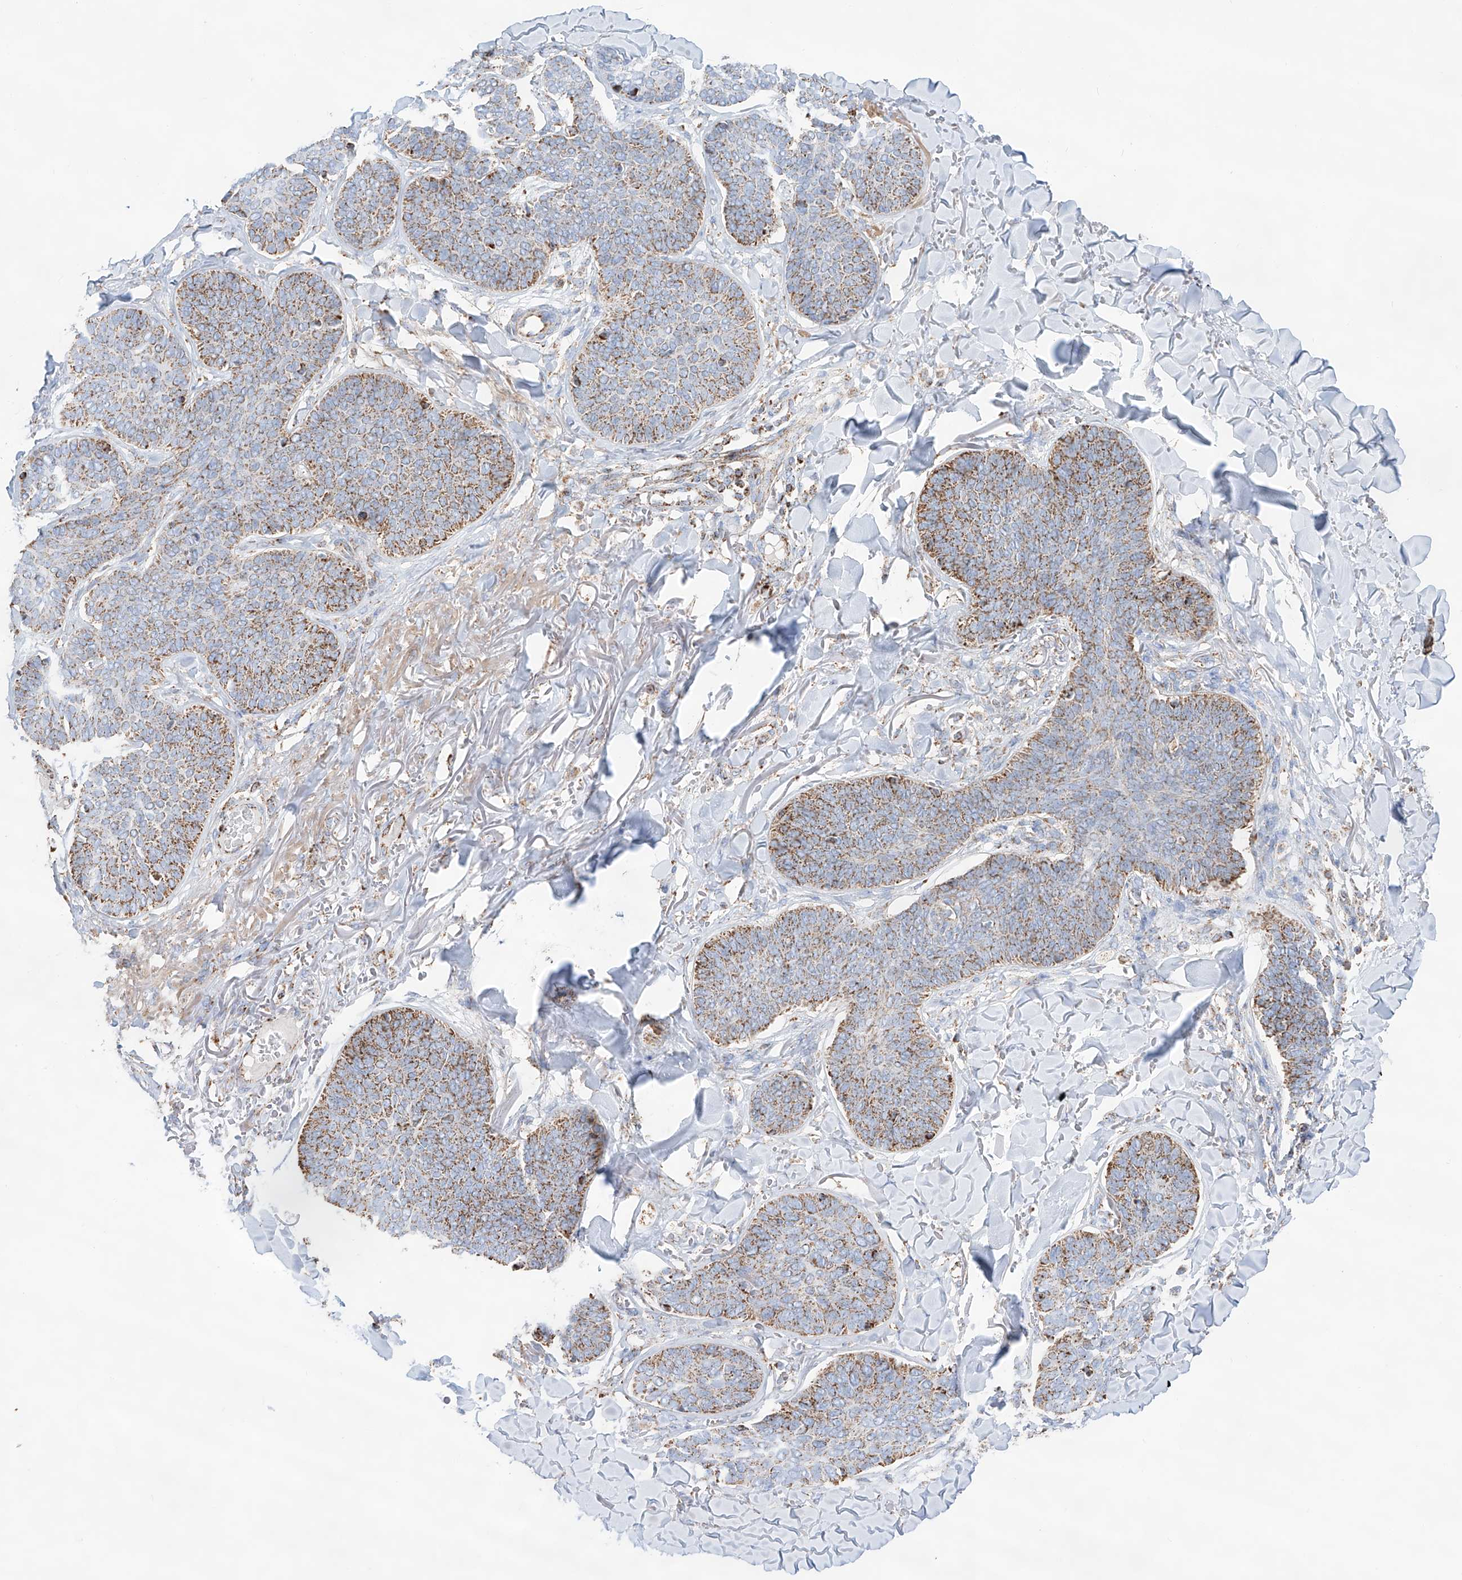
{"staining": {"intensity": "moderate", "quantity": "25%-75%", "location": "cytoplasmic/membranous"}, "tissue": "skin cancer", "cell_type": "Tumor cells", "image_type": "cancer", "snomed": [{"axis": "morphology", "description": "Basal cell carcinoma"}, {"axis": "topography", "description": "Skin"}], "caption": "Skin basal cell carcinoma stained for a protein (brown) demonstrates moderate cytoplasmic/membranous positive positivity in about 25%-75% of tumor cells.", "gene": "TTC27", "patient": {"sex": "male", "age": 85}}